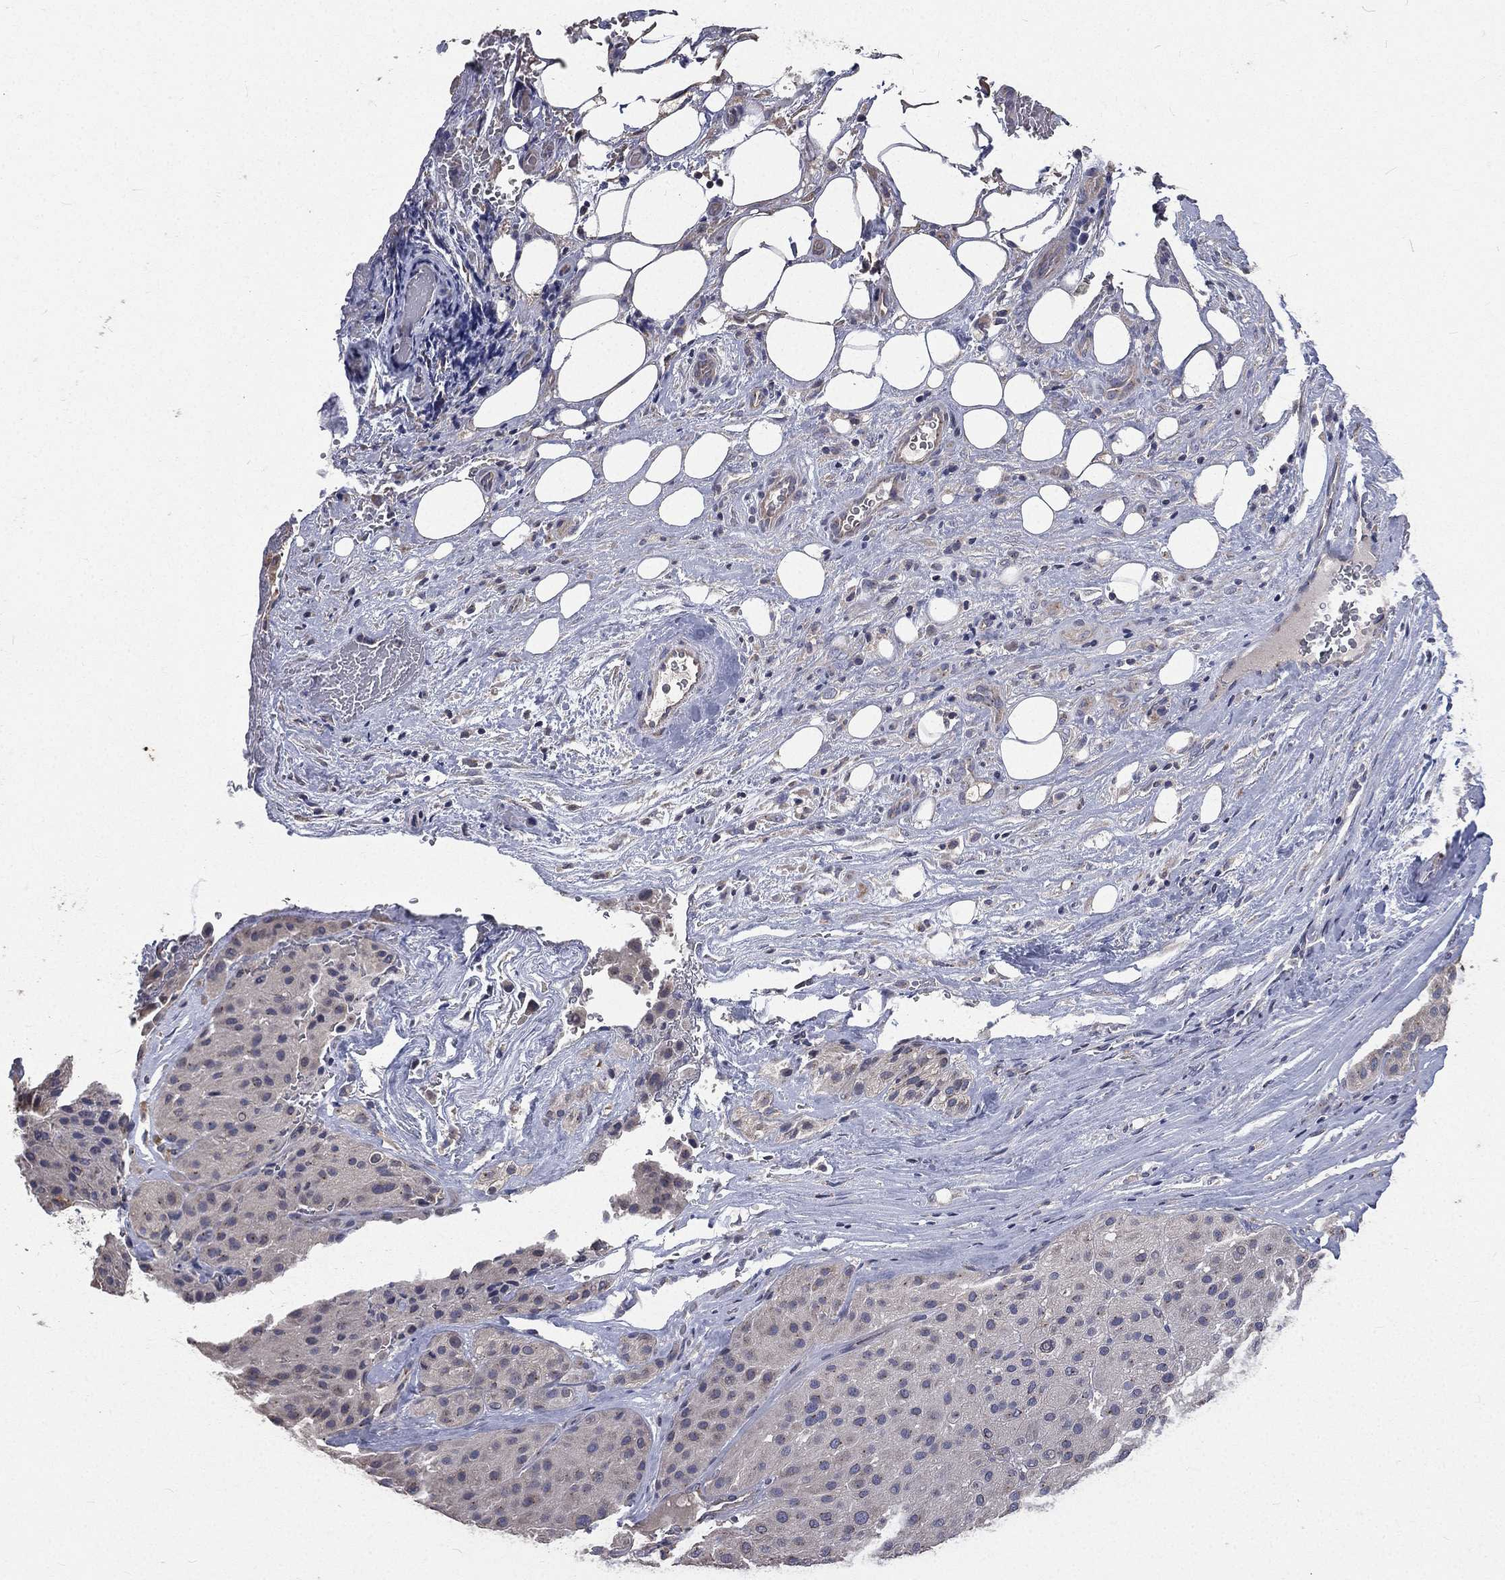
{"staining": {"intensity": "negative", "quantity": "none", "location": "none"}, "tissue": "melanoma", "cell_type": "Tumor cells", "image_type": "cancer", "snomed": [{"axis": "morphology", "description": "Malignant melanoma, Metastatic site"}, {"axis": "topography", "description": "Smooth muscle"}], "caption": "Histopathology image shows no significant protein expression in tumor cells of melanoma.", "gene": "CROCC", "patient": {"sex": "male", "age": 41}}